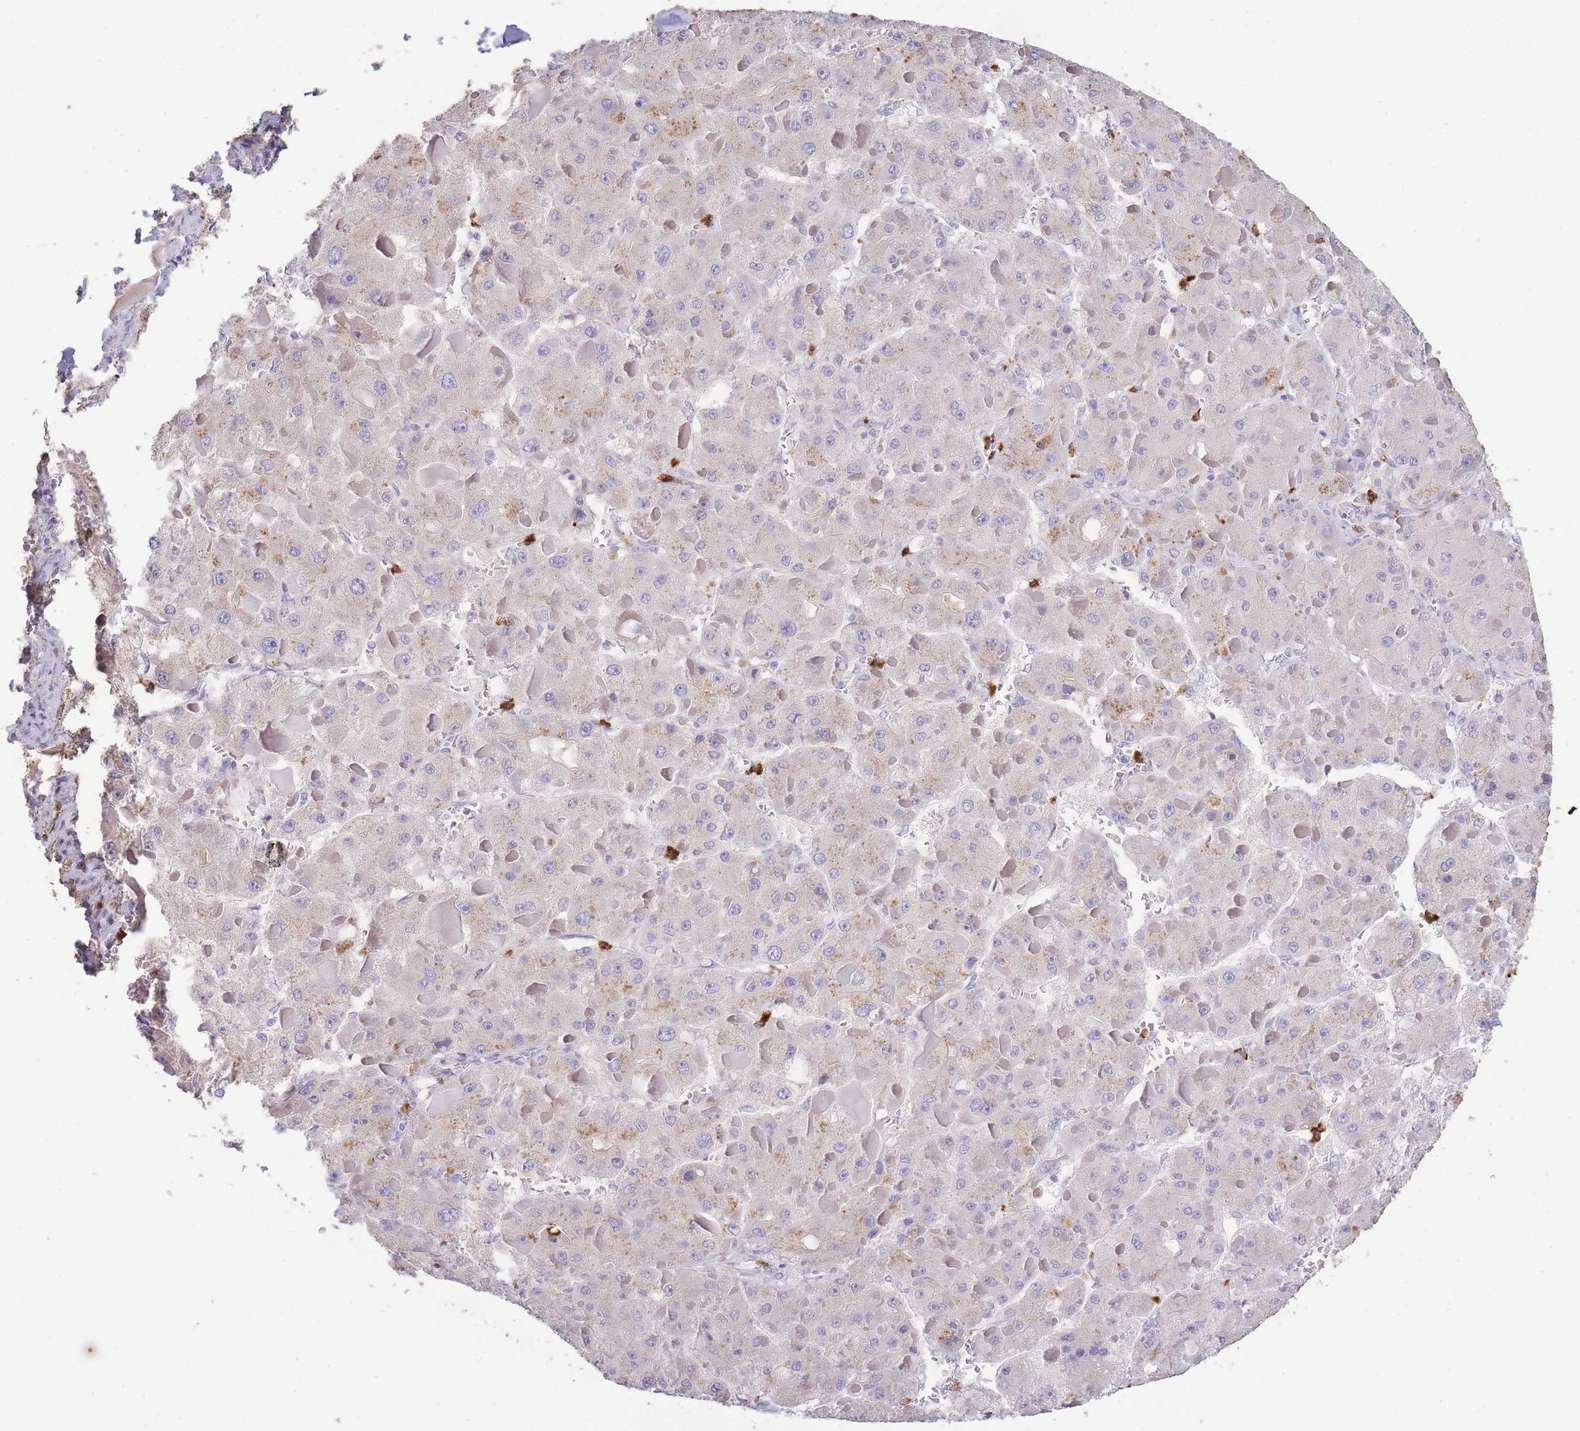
{"staining": {"intensity": "negative", "quantity": "none", "location": "none"}, "tissue": "liver cancer", "cell_type": "Tumor cells", "image_type": "cancer", "snomed": [{"axis": "morphology", "description": "Carcinoma, Hepatocellular, NOS"}, {"axis": "topography", "description": "Liver"}], "caption": "Human liver cancer stained for a protein using immunohistochemistry (IHC) exhibits no expression in tumor cells.", "gene": "CENPM", "patient": {"sex": "female", "age": 73}}